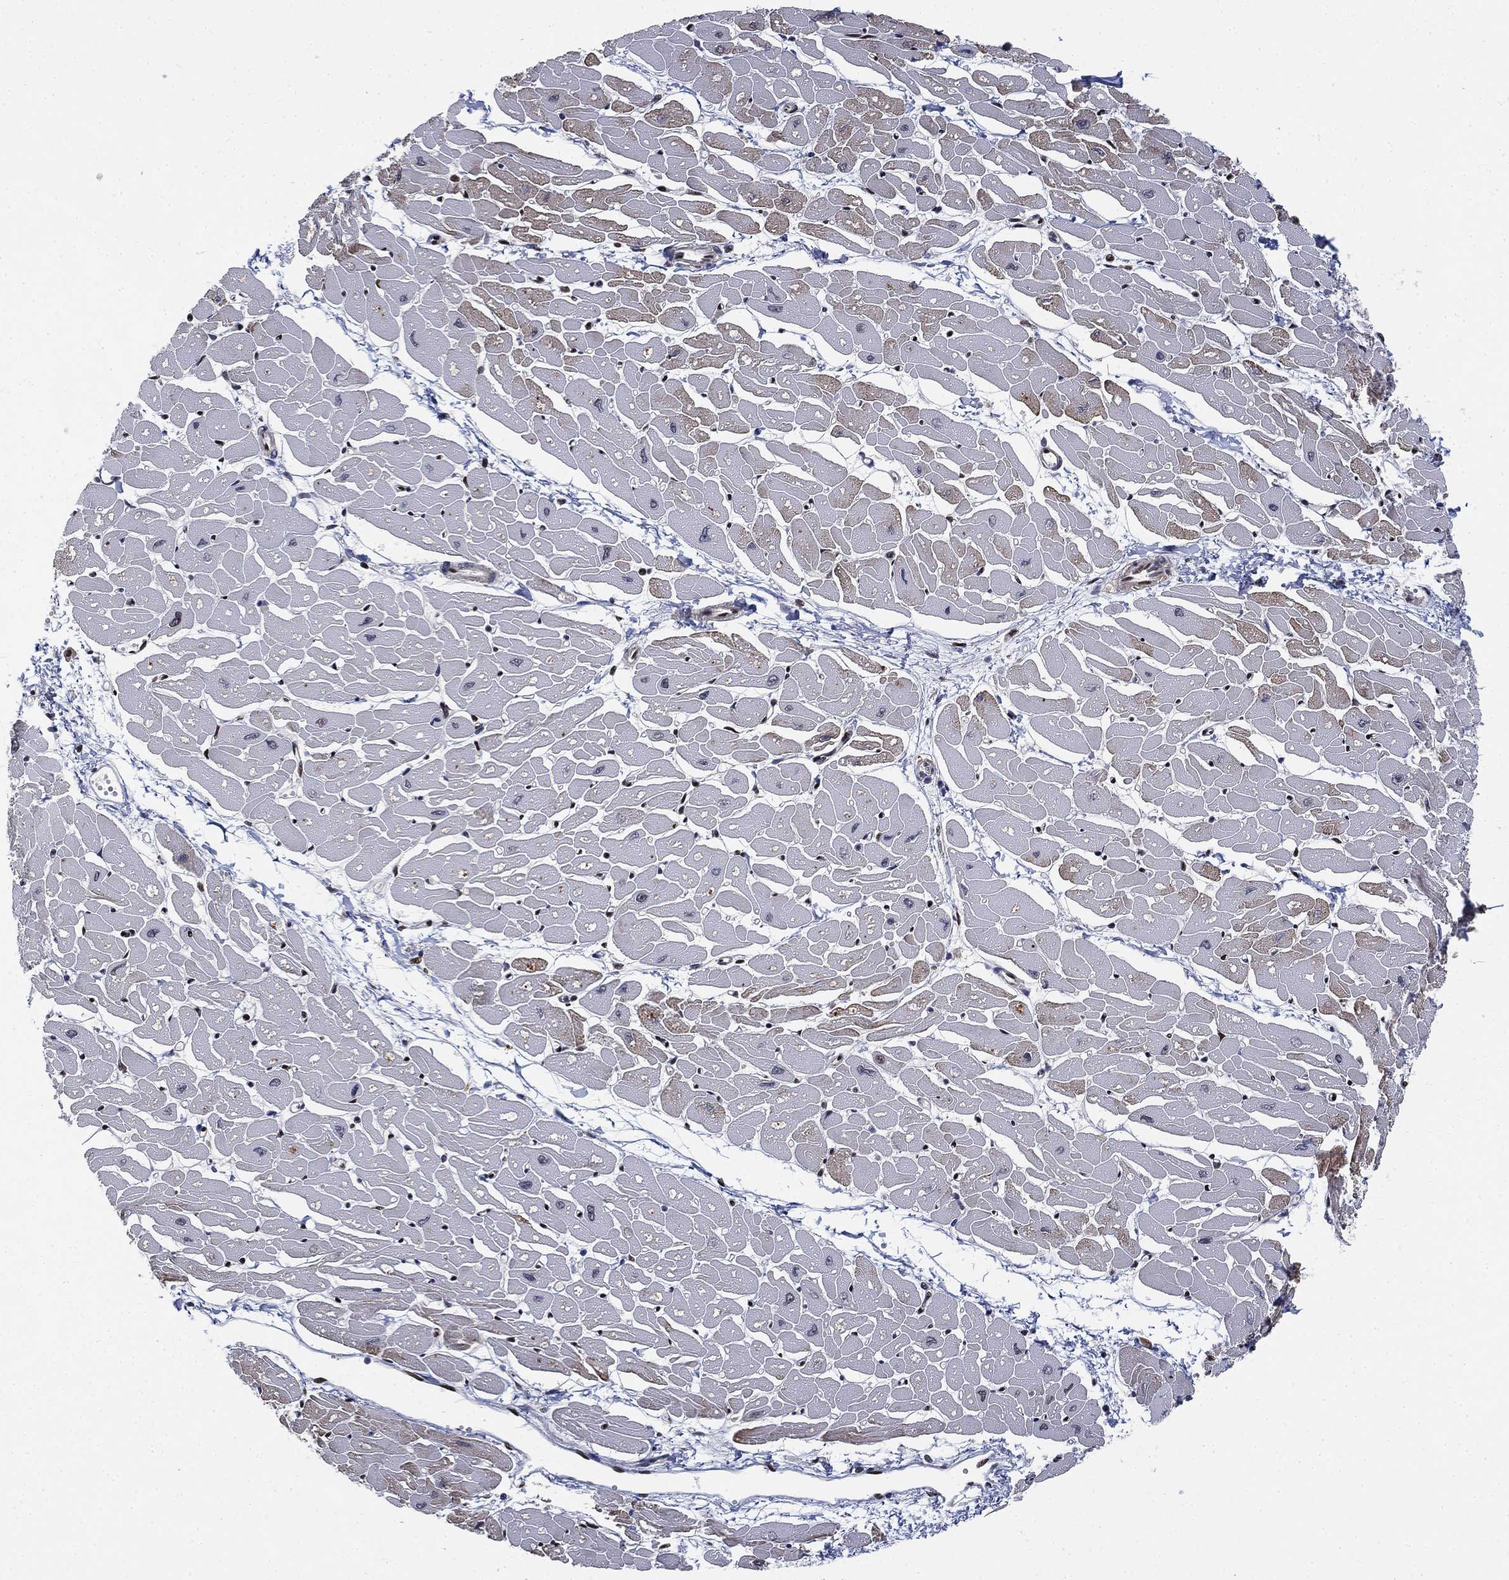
{"staining": {"intensity": "moderate", "quantity": "<25%", "location": "cytoplasmic/membranous"}, "tissue": "heart muscle", "cell_type": "Cardiomyocytes", "image_type": "normal", "snomed": [{"axis": "morphology", "description": "Normal tissue, NOS"}, {"axis": "topography", "description": "Heart"}], "caption": "Unremarkable heart muscle was stained to show a protein in brown. There is low levels of moderate cytoplasmic/membranous positivity in approximately <25% of cardiomyocytes. The protein of interest is shown in brown color, while the nuclei are stained blue.", "gene": "ZSCAN30", "patient": {"sex": "male", "age": 57}}